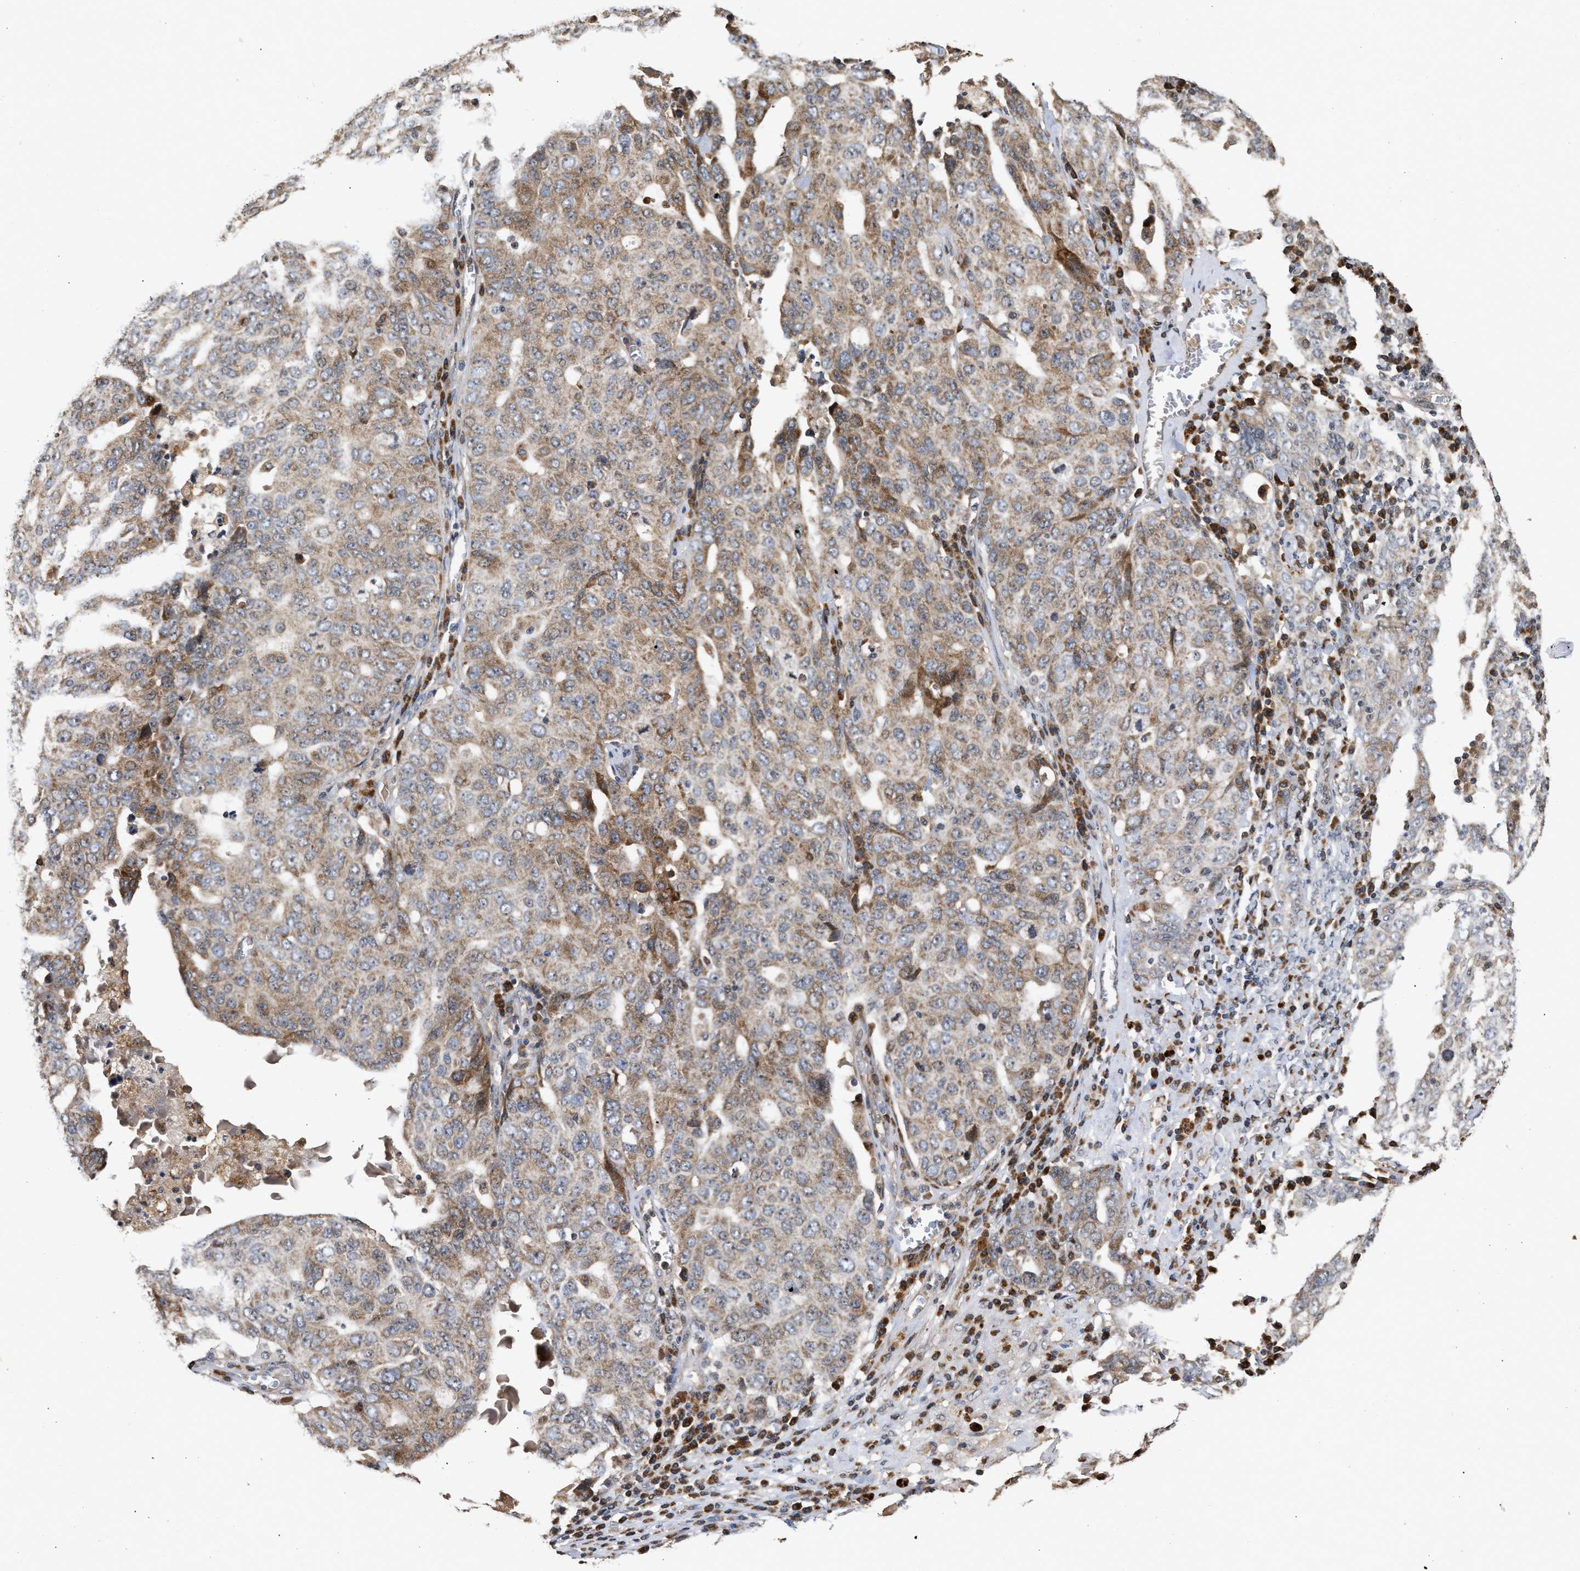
{"staining": {"intensity": "moderate", "quantity": ">75%", "location": "cytoplasmic/membranous"}, "tissue": "ovarian cancer", "cell_type": "Tumor cells", "image_type": "cancer", "snomed": [{"axis": "morphology", "description": "Carcinoma, endometroid"}, {"axis": "topography", "description": "Ovary"}], "caption": "Approximately >75% of tumor cells in human ovarian cancer exhibit moderate cytoplasmic/membranous protein expression as visualized by brown immunohistochemical staining.", "gene": "SAR1A", "patient": {"sex": "female", "age": 62}}